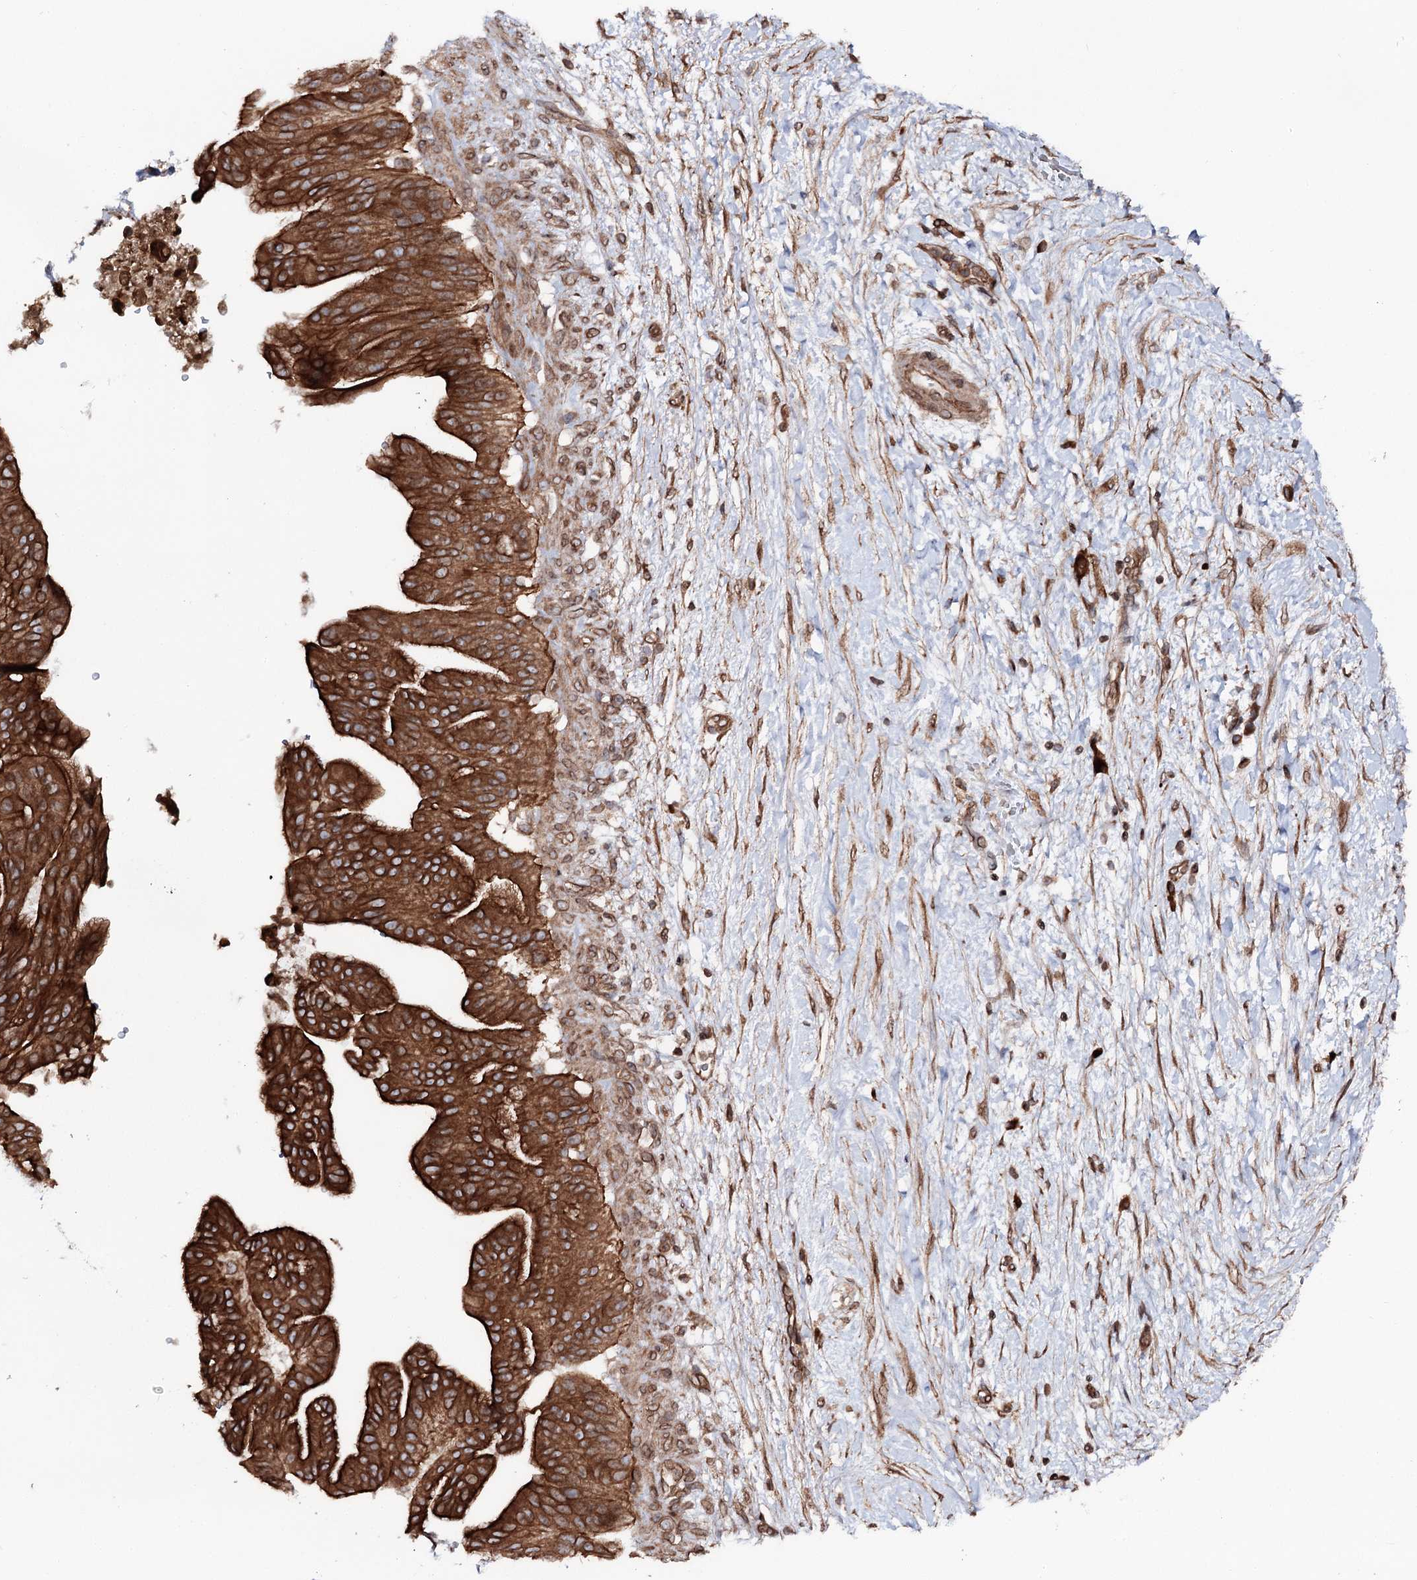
{"staining": {"intensity": "strong", "quantity": ">75%", "location": "cytoplasmic/membranous"}, "tissue": "pancreatic cancer", "cell_type": "Tumor cells", "image_type": "cancer", "snomed": [{"axis": "morphology", "description": "Adenocarcinoma, NOS"}, {"axis": "topography", "description": "Pancreas"}], "caption": "A photomicrograph showing strong cytoplasmic/membranous positivity in about >75% of tumor cells in pancreatic cancer, as visualized by brown immunohistochemical staining.", "gene": "FGFR1OP2", "patient": {"sex": "male", "age": 68}}